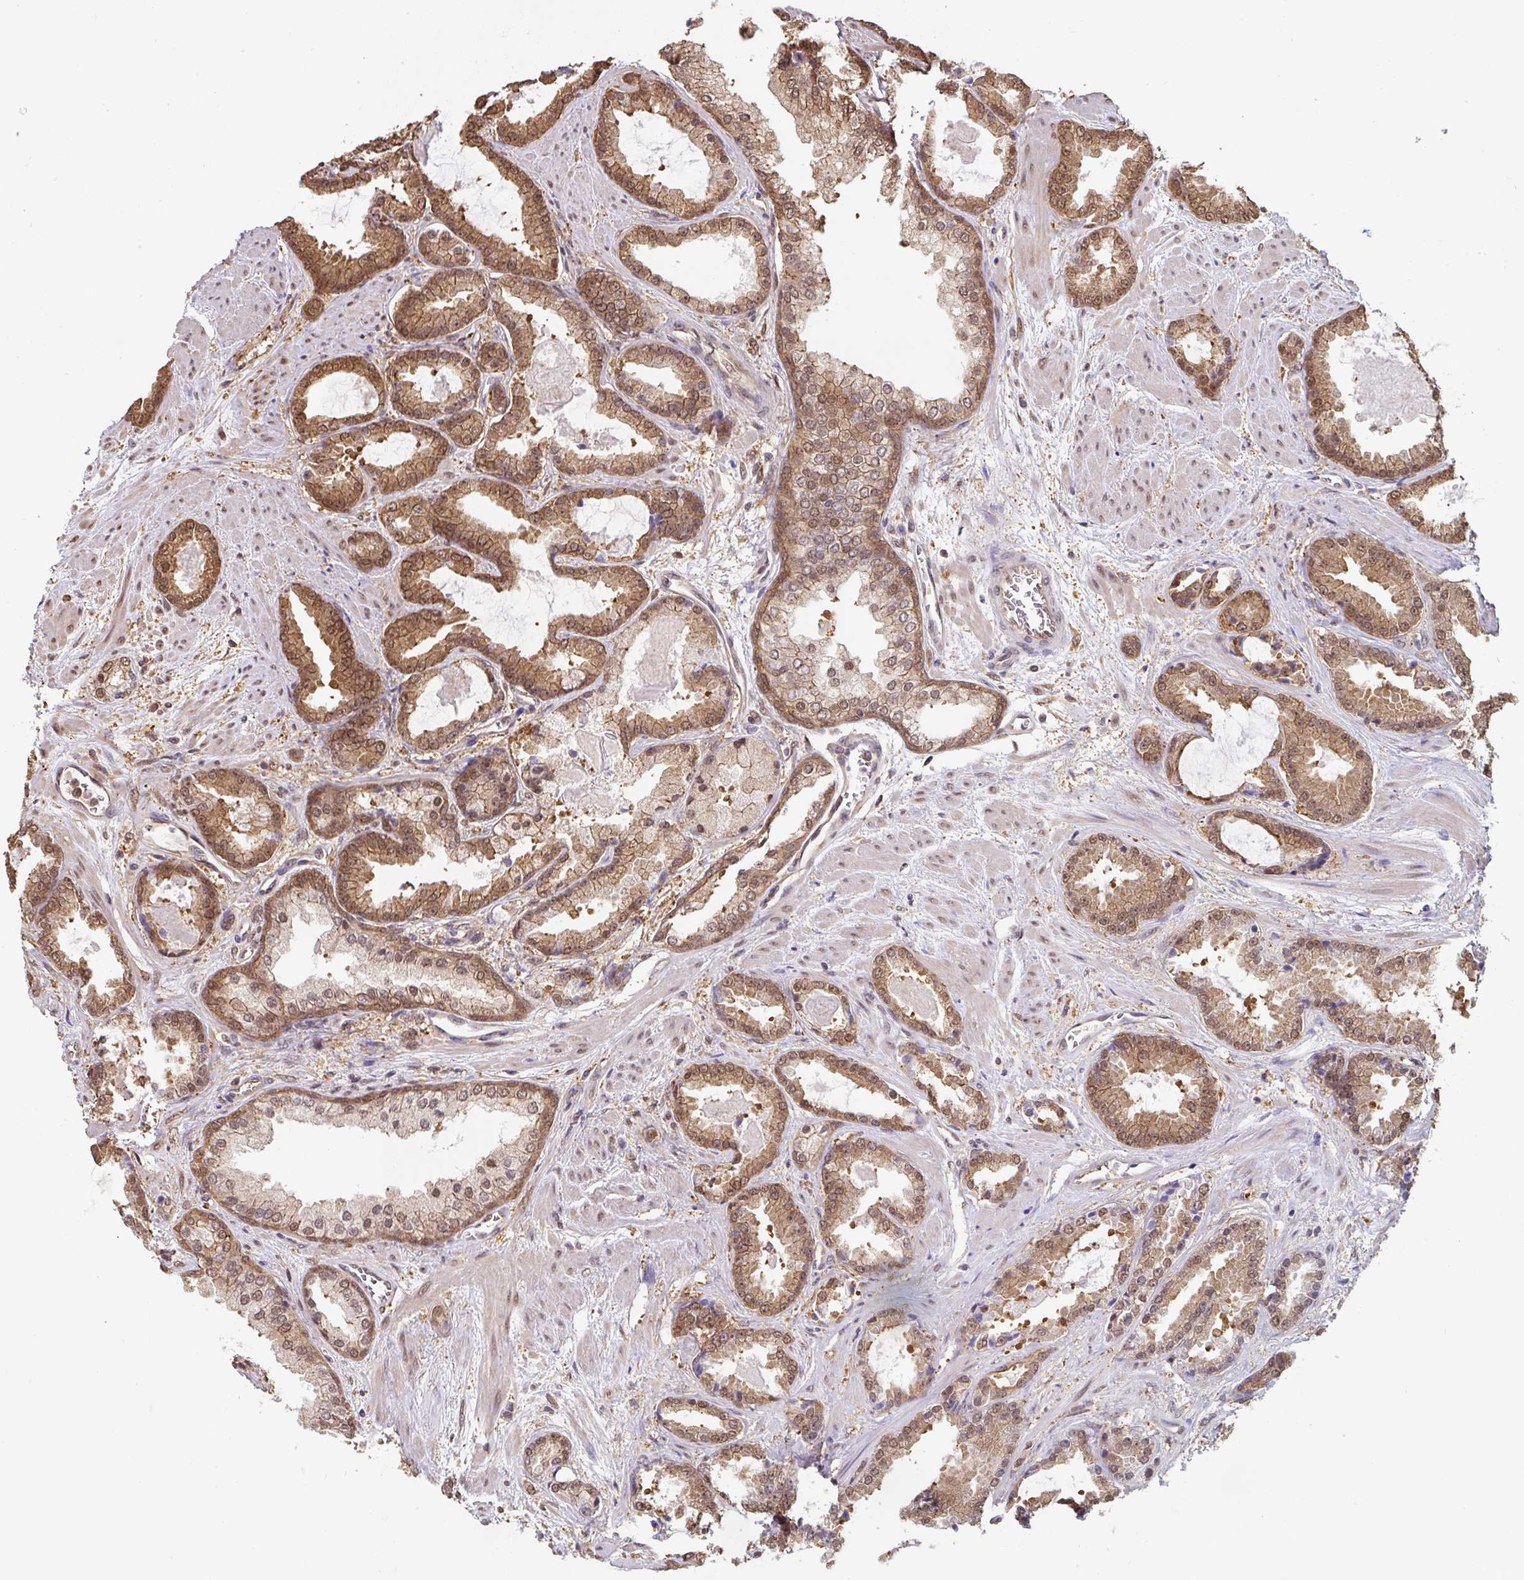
{"staining": {"intensity": "moderate", "quantity": ">75%", "location": "cytoplasmic/membranous,nuclear"}, "tissue": "prostate cancer", "cell_type": "Tumor cells", "image_type": "cancer", "snomed": [{"axis": "morphology", "description": "Adenocarcinoma, Low grade"}, {"axis": "topography", "description": "Prostate"}], "caption": "The immunohistochemical stain highlights moderate cytoplasmic/membranous and nuclear positivity in tumor cells of prostate cancer (low-grade adenocarcinoma) tissue.", "gene": "ST13", "patient": {"sex": "male", "age": 62}}